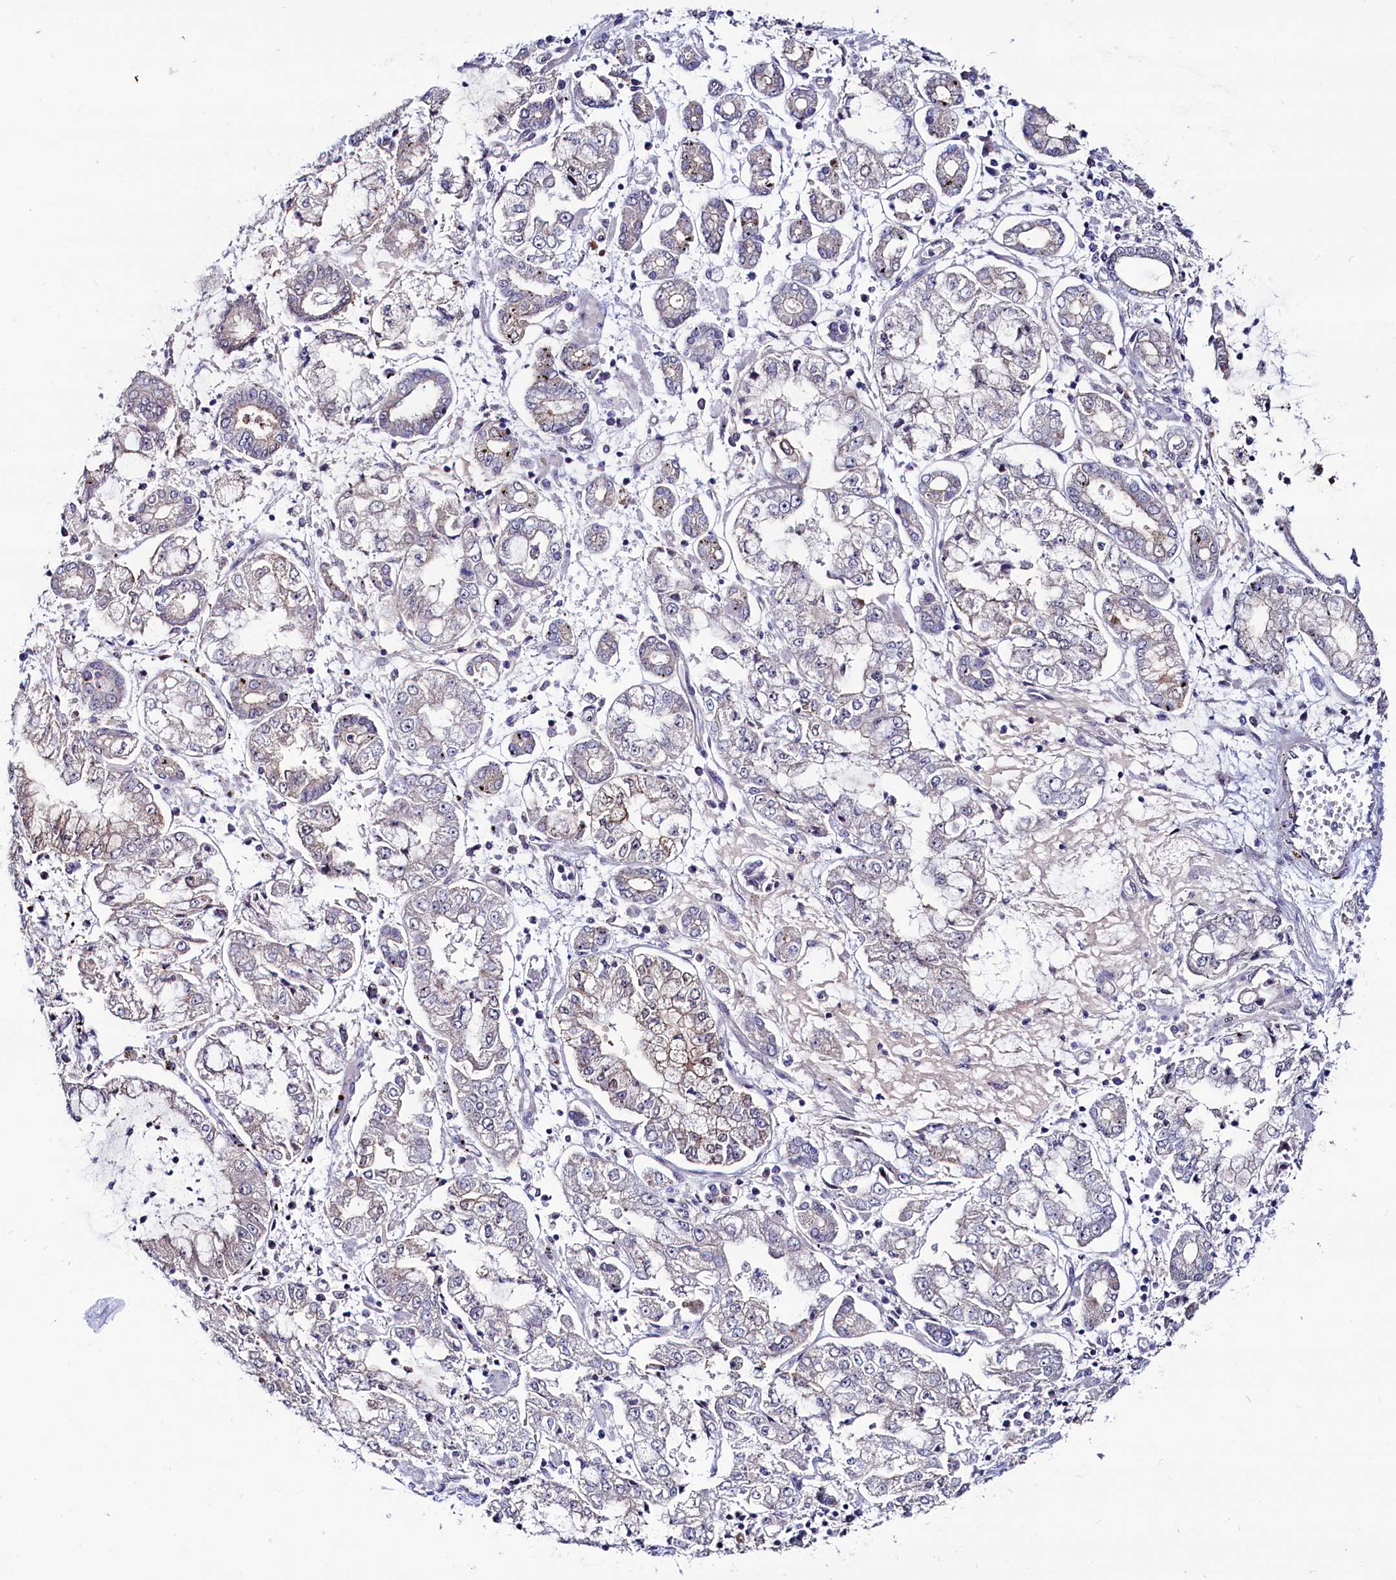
{"staining": {"intensity": "weak", "quantity": "<25%", "location": "cytoplasmic/membranous"}, "tissue": "stomach cancer", "cell_type": "Tumor cells", "image_type": "cancer", "snomed": [{"axis": "morphology", "description": "Adenocarcinoma, NOS"}, {"axis": "topography", "description": "Stomach"}], "caption": "This image is of adenocarcinoma (stomach) stained with immunohistochemistry (IHC) to label a protein in brown with the nuclei are counter-stained blue. There is no positivity in tumor cells.", "gene": "ASTE1", "patient": {"sex": "male", "age": 76}}